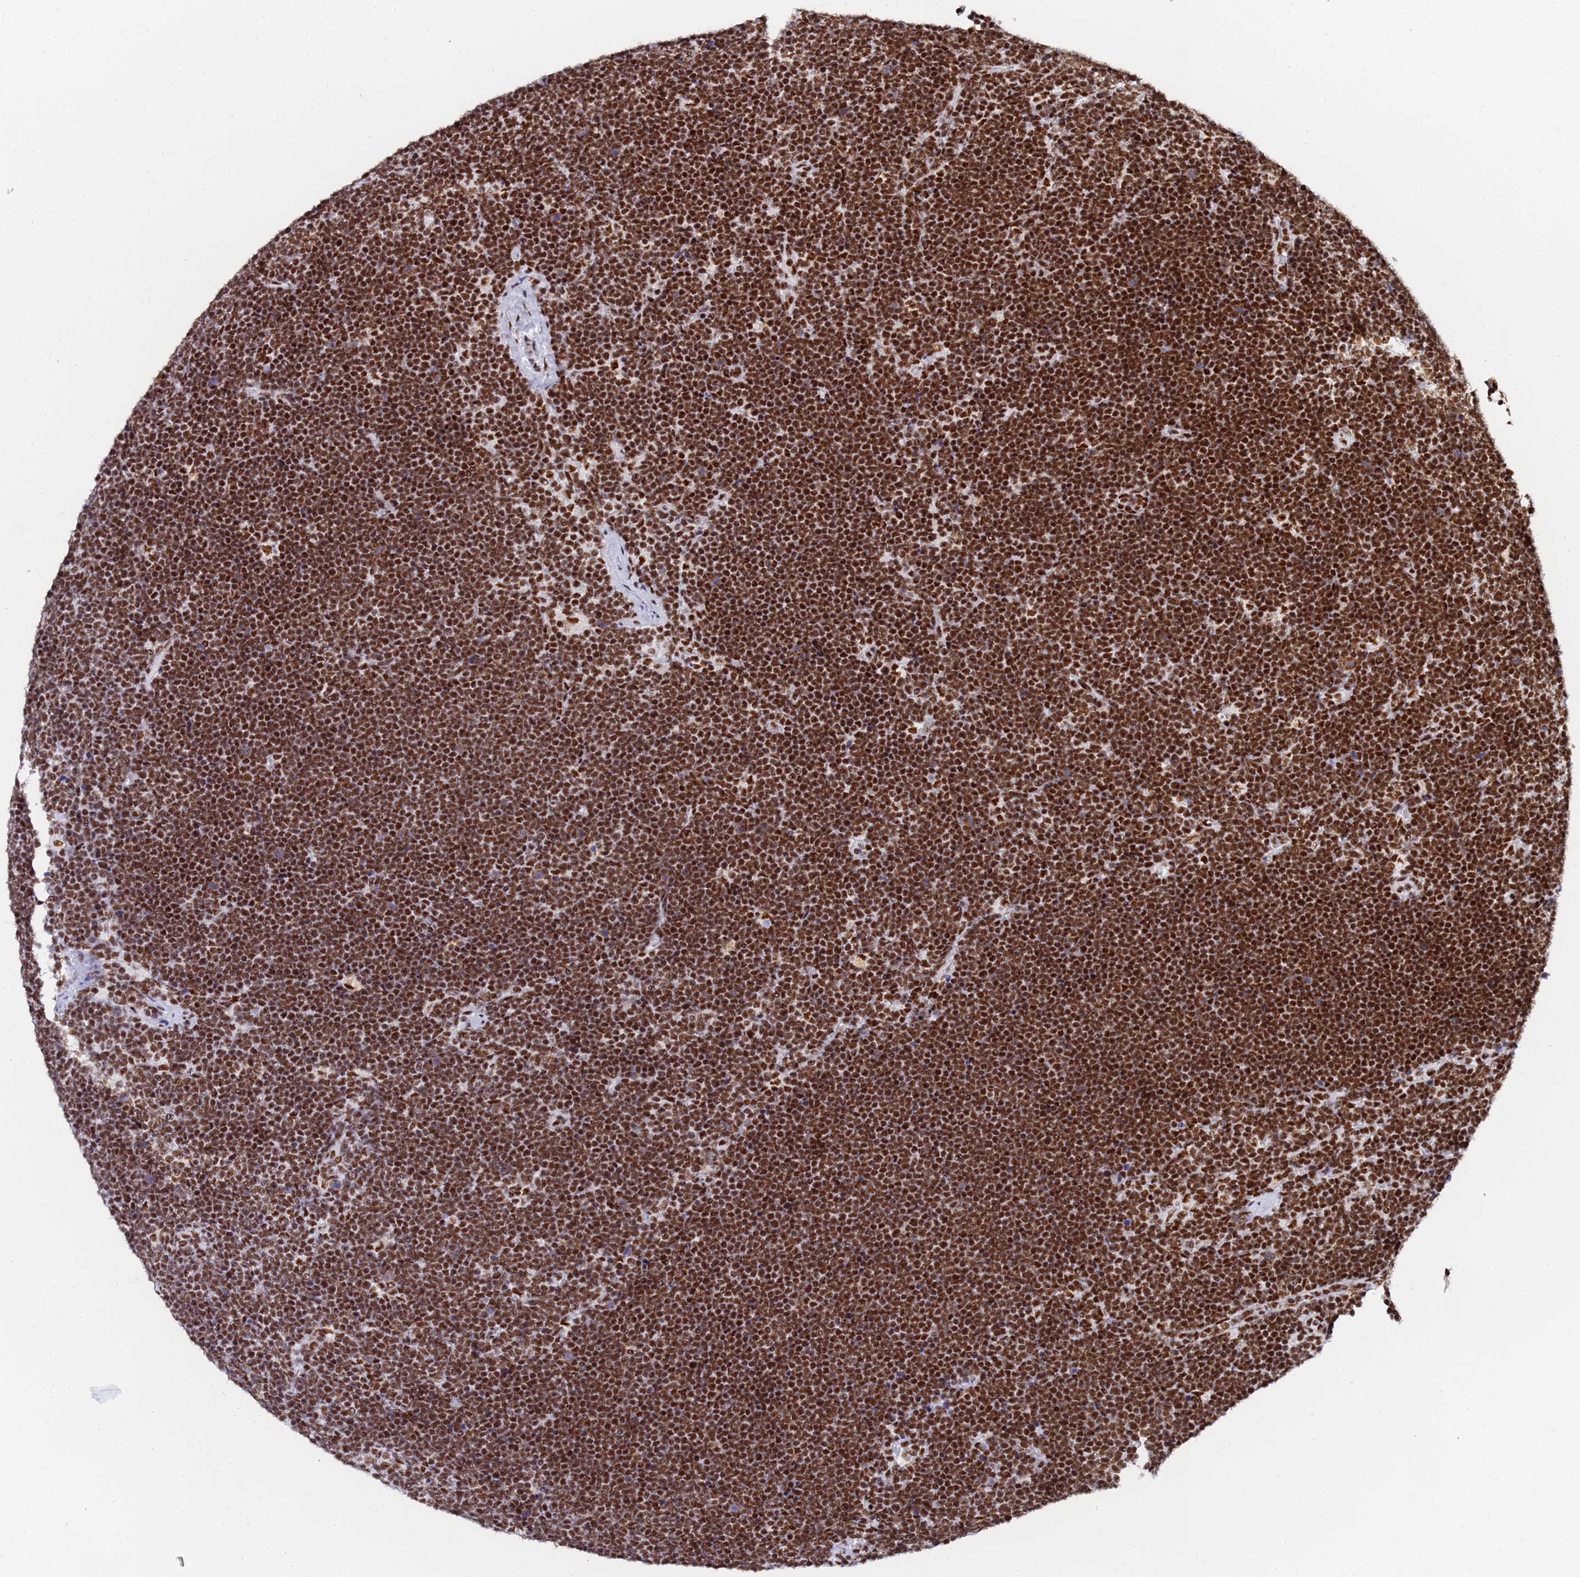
{"staining": {"intensity": "strong", "quantity": ">75%", "location": "nuclear"}, "tissue": "lymphoma", "cell_type": "Tumor cells", "image_type": "cancer", "snomed": [{"axis": "morphology", "description": "Malignant lymphoma, non-Hodgkin's type, High grade"}, {"axis": "topography", "description": "Lymph node"}], "caption": "A brown stain highlights strong nuclear expression of a protein in human malignant lymphoma, non-Hodgkin's type (high-grade) tumor cells.", "gene": "SNRPA1", "patient": {"sex": "male", "age": 13}}